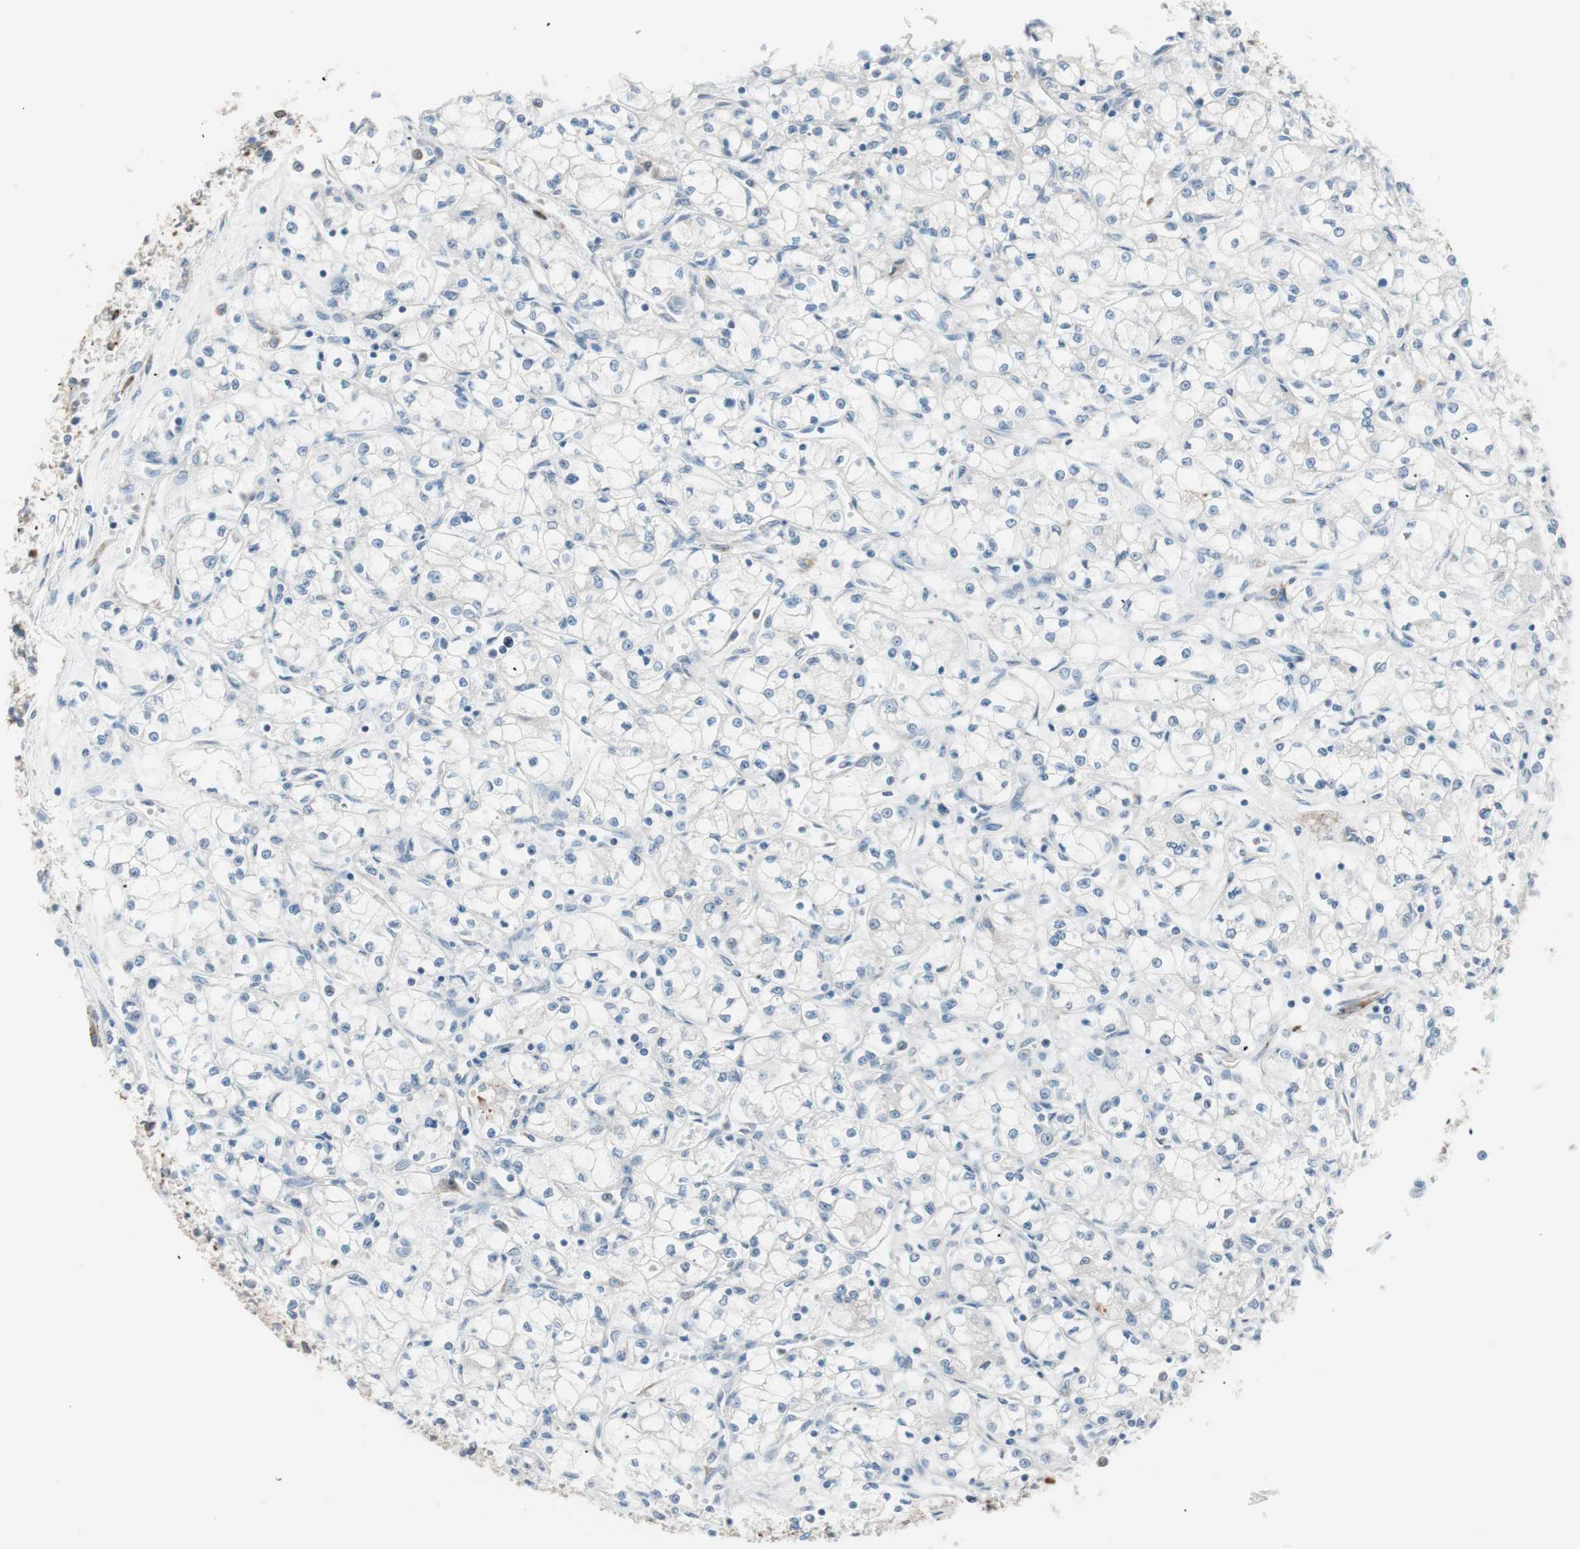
{"staining": {"intensity": "negative", "quantity": "none", "location": "none"}, "tissue": "renal cancer", "cell_type": "Tumor cells", "image_type": "cancer", "snomed": [{"axis": "morphology", "description": "Normal tissue, NOS"}, {"axis": "morphology", "description": "Adenocarcinoma, NOS"}, {"axis": "topography", "description": "Kidney"}], "caption": "DAB immunohistochemical staining of renal cancer shows no significant expression in tumor cells.", "gene": "P4HTM", "patient": {"sex": "male", "age": 59}}